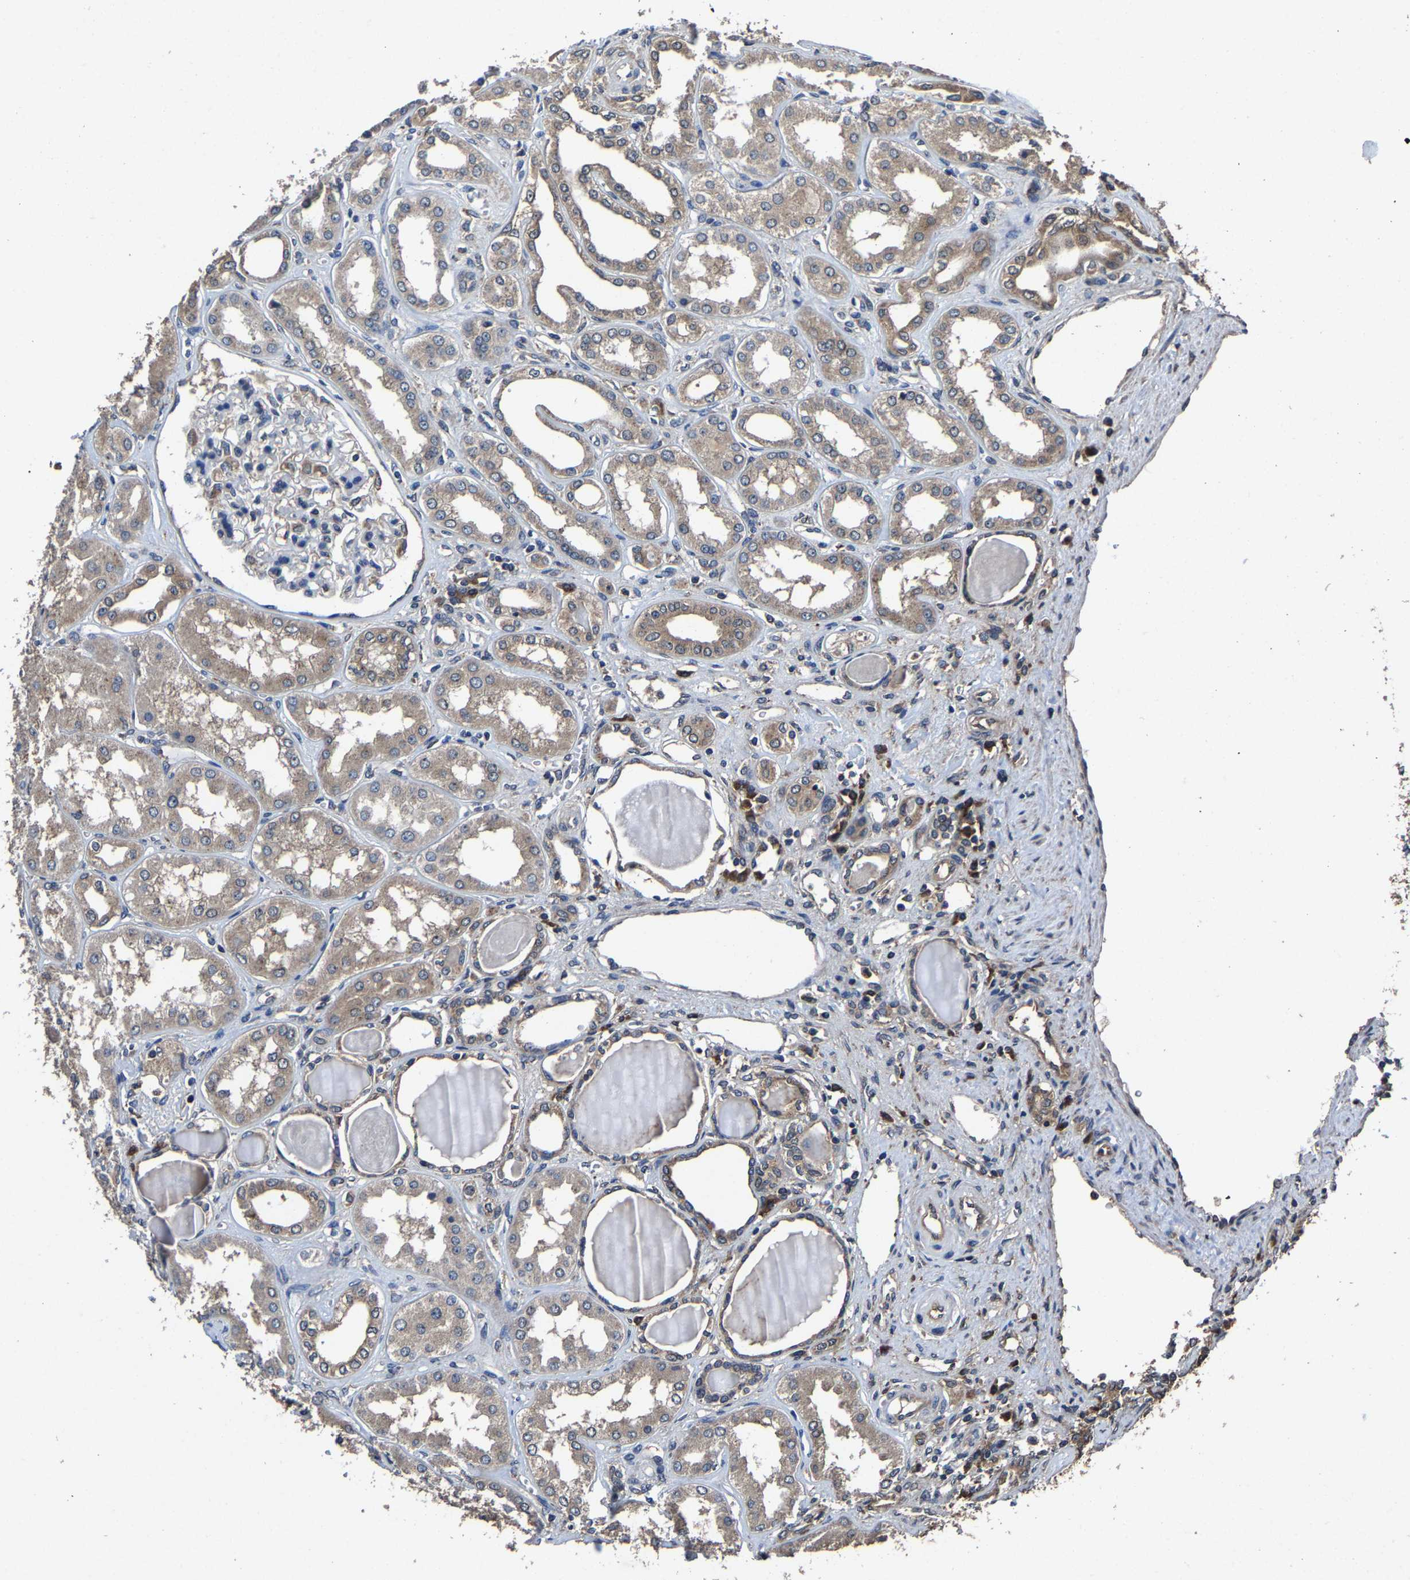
{"staining": {"intensity": "moderate", "quantity": "<25%", "location": "cytoplasmic/membranous"}, "tissue": "kidney", "cell_type": "Cells in glomeruli", "image_type": "normal", "snomed": [{"axis": "morphology", "description": "Normal tissue, NOS"}, {"axis": "topography", "description": "Kidney"}], "caption": "Benign kidney demonstrates moderate cytoplasmic/membranous positivity in approximately <25% of cells in glomeruli, visualized by immunohistochemistry. (DAB (3,3'-diaminobenzidine) IHC with brightfield microscopy, high magnification).", "gene": "EBAG9", "patient": {"sex": "female", "age": 56}}